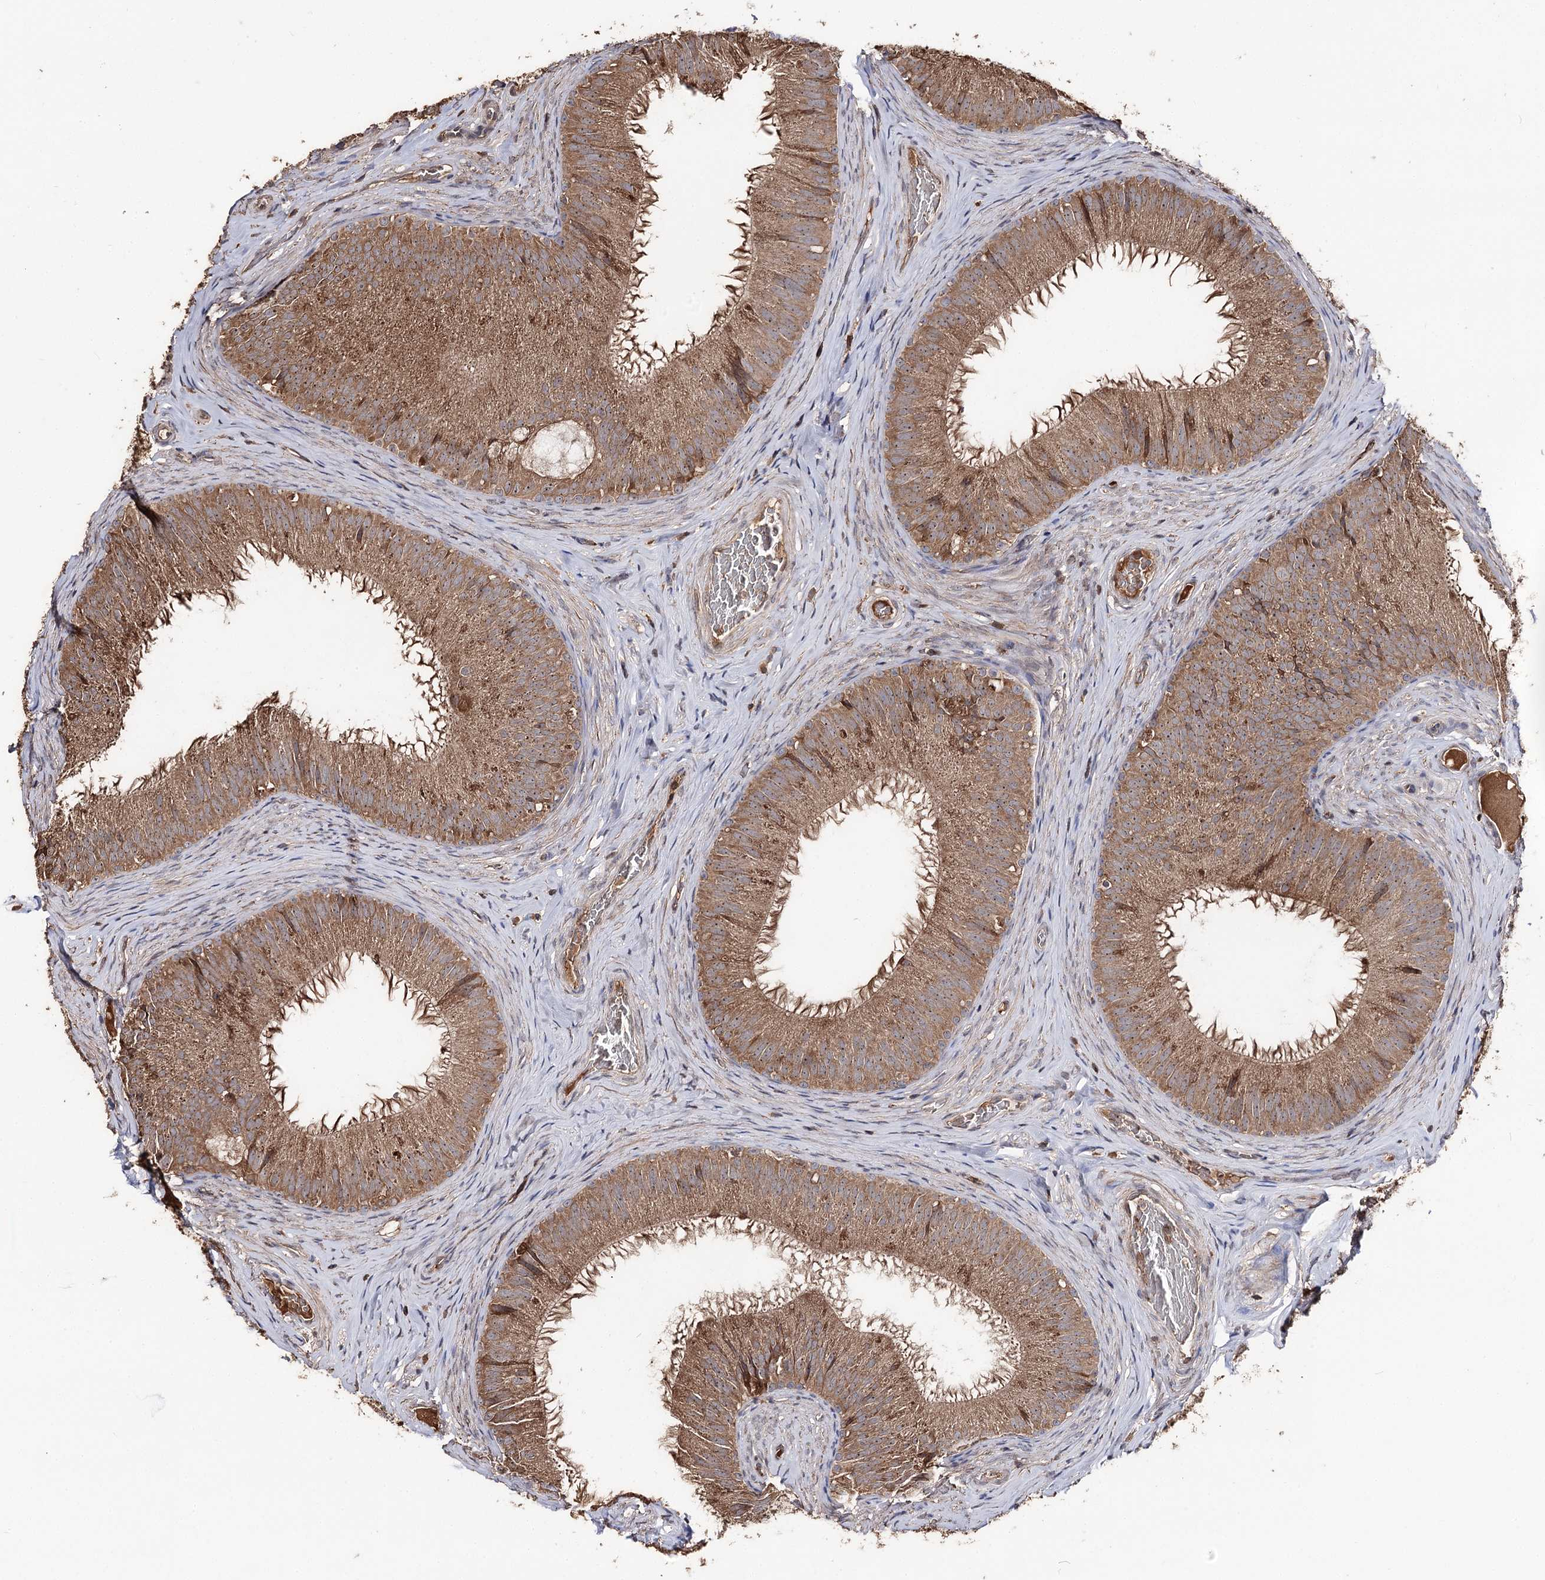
{"staining": {"intensity": "moderate", "quantity": ">75%", "location": "cytoplasmic/membranous,nuclear"}, "tissue": "epididymis", "cell_type": "Glandular cells", "image_type": "normal", "snomed": [{"axis": "morphology", "description": "Normal tissue, NOS"}, {"axis": "topography", "description": "Epididymis"}], "caption": "This photomicrograph shows immunohistochemistry staining of benign human epididymis, with medium moderate cytoplasmic/membranous,nuclear staining in approximately >75% of glandular cells.", "gene": "FAM53B", "patient": {"sex": "male", "age": 34}}